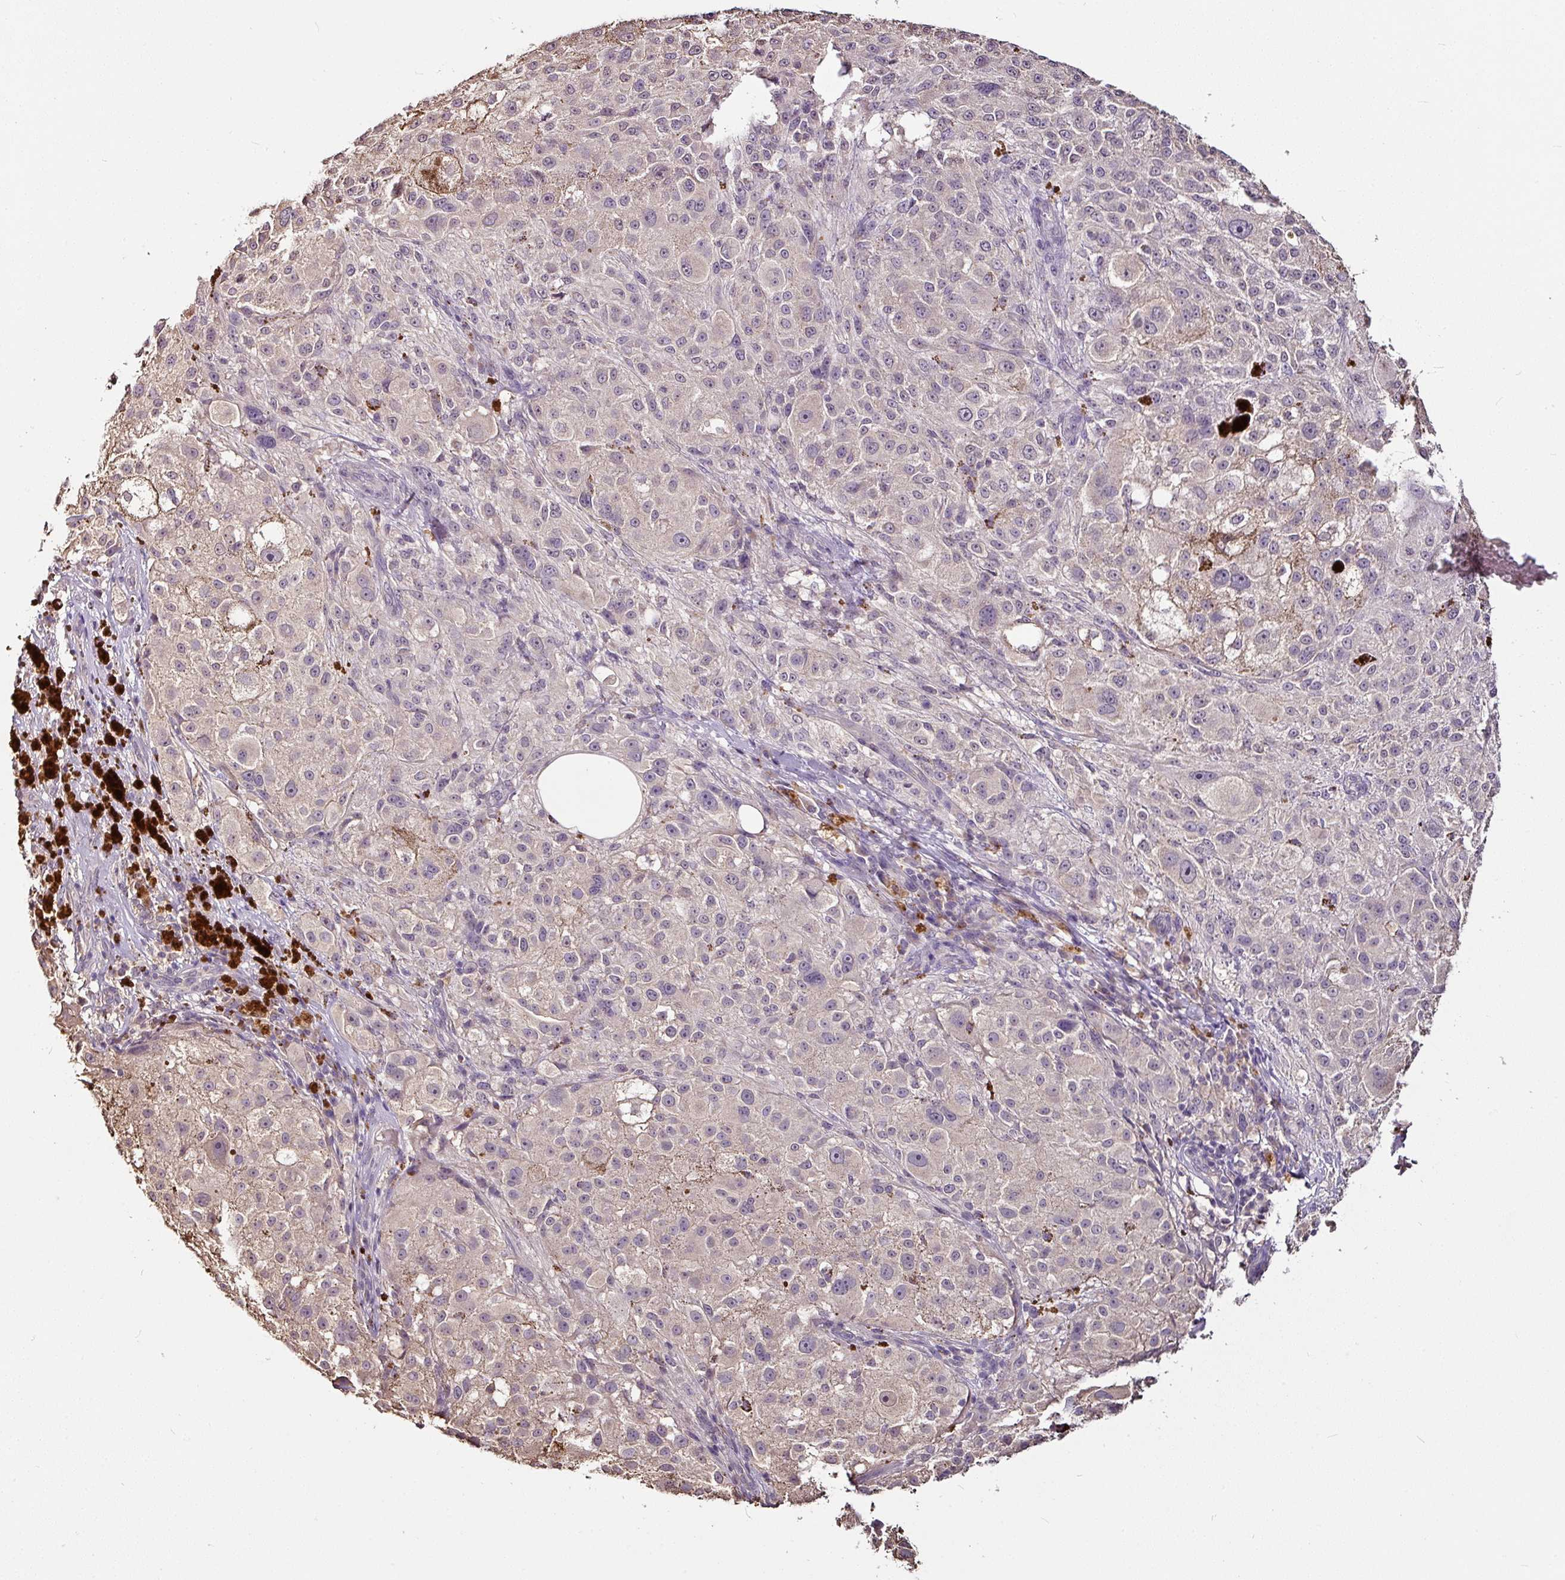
{"staining": {"intensity": "weak", "quantity": "<25%", "location": "cytoplasmic/membranous"}, "tissue": "melanoma", "cell_type": "Tumor cells", "image_type": "cancer", "snomed": [{"axis": "morphology", "description": "Necrosis, NOS"}, {"axis": "morphology", "description": "Malignant melanoma, NOS"}, {"axis": "topography", "description": "Skin"}], "caption": "Malignant melanoma was stained to show a protein in brown. There is no significant expression in tumor cells.", "gene": "RPL38", "patient": {"sex": "female", "age": 87}}